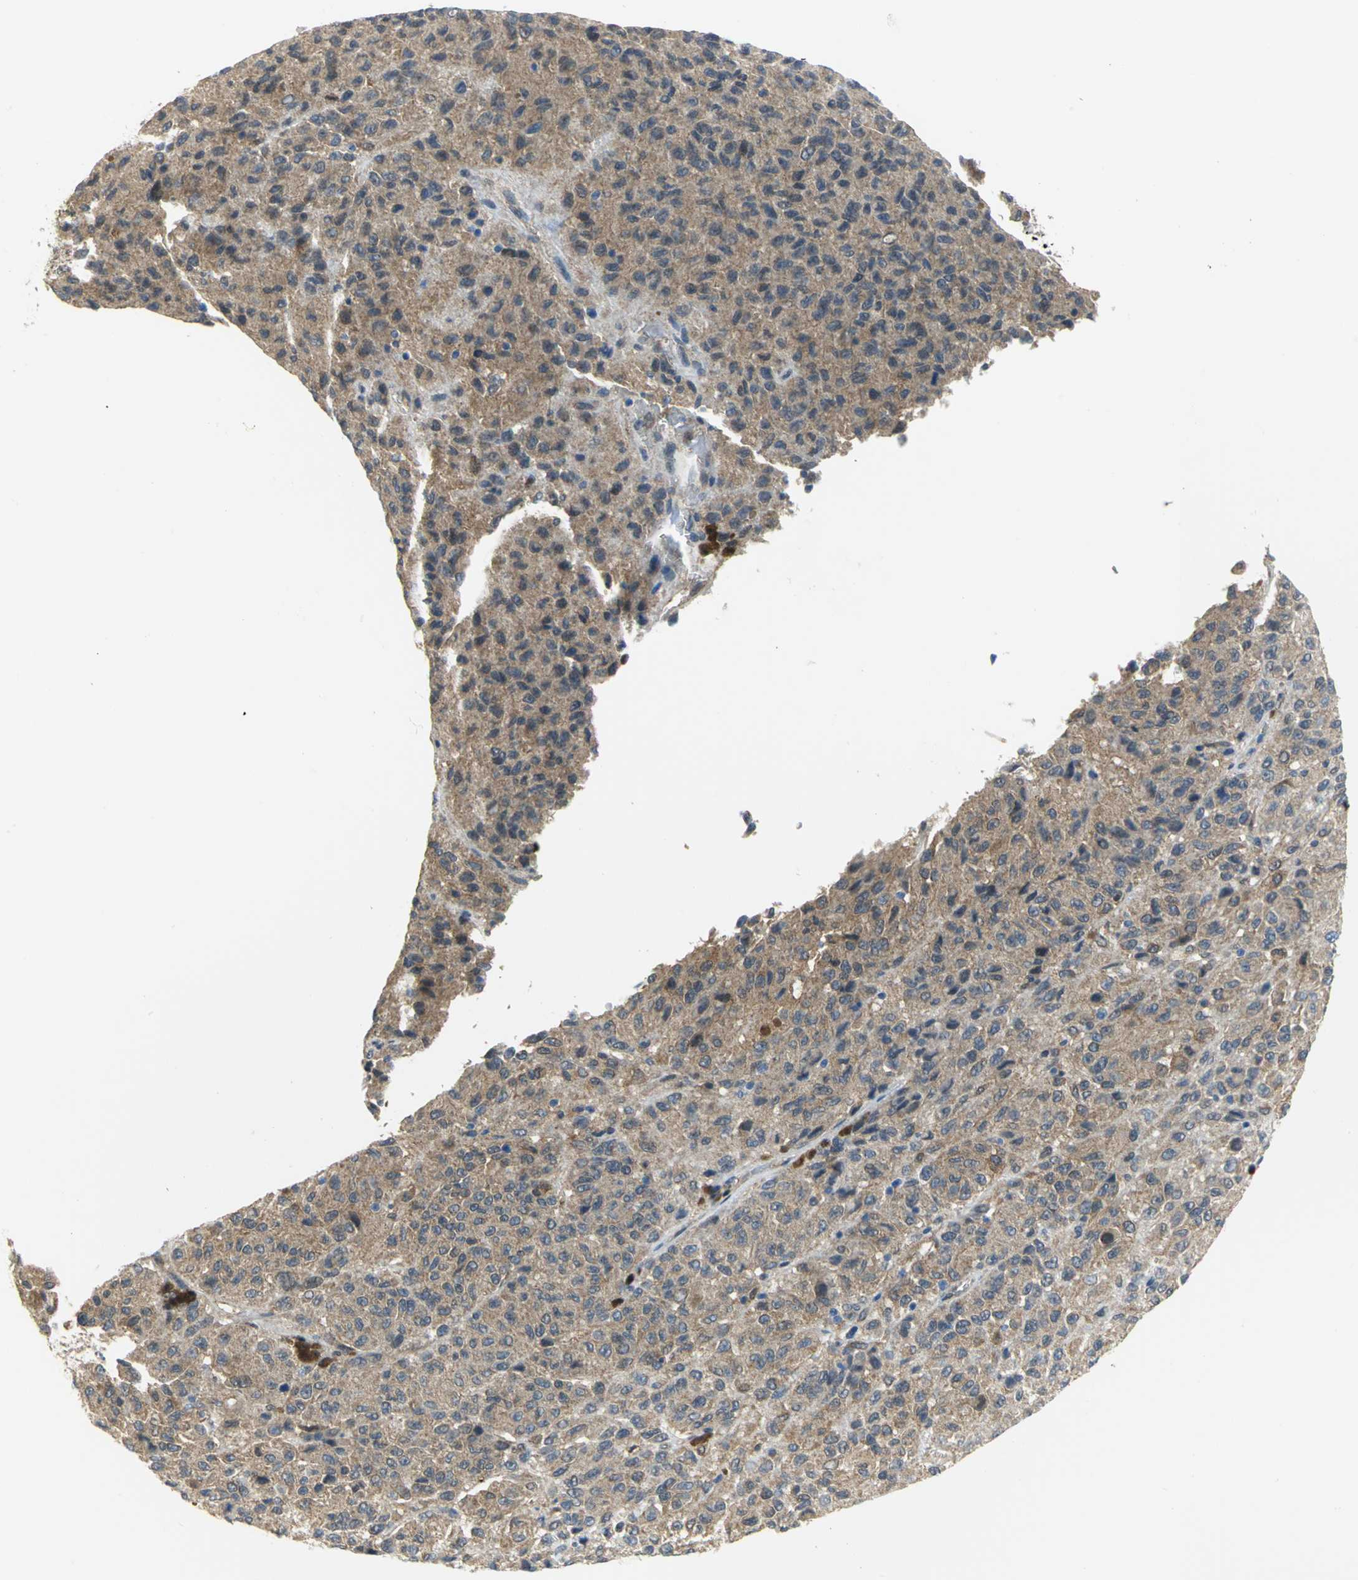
{"staining": {"intensity": "moderate", "quantity": ">75%", "location": "cytoplasmic/membranous"}, "tissue": "melanoma", "cell_type": "Tumor cells", "image_type": "cancer", "snomed": [{"axis": "morphology", "description": "Malignant melanoma, Metastatic site"}, {"axis": "topography", "description": "Lung"}], "caption": "Immunohistochemistry of malignant melanoma (metastatic site) reveals medium levels of moderate cytoplasmic/membranous staining in approximately >75% of tumor cells.", "gene": "PGM3", "patient": {"sex": "male", "age": 64}}